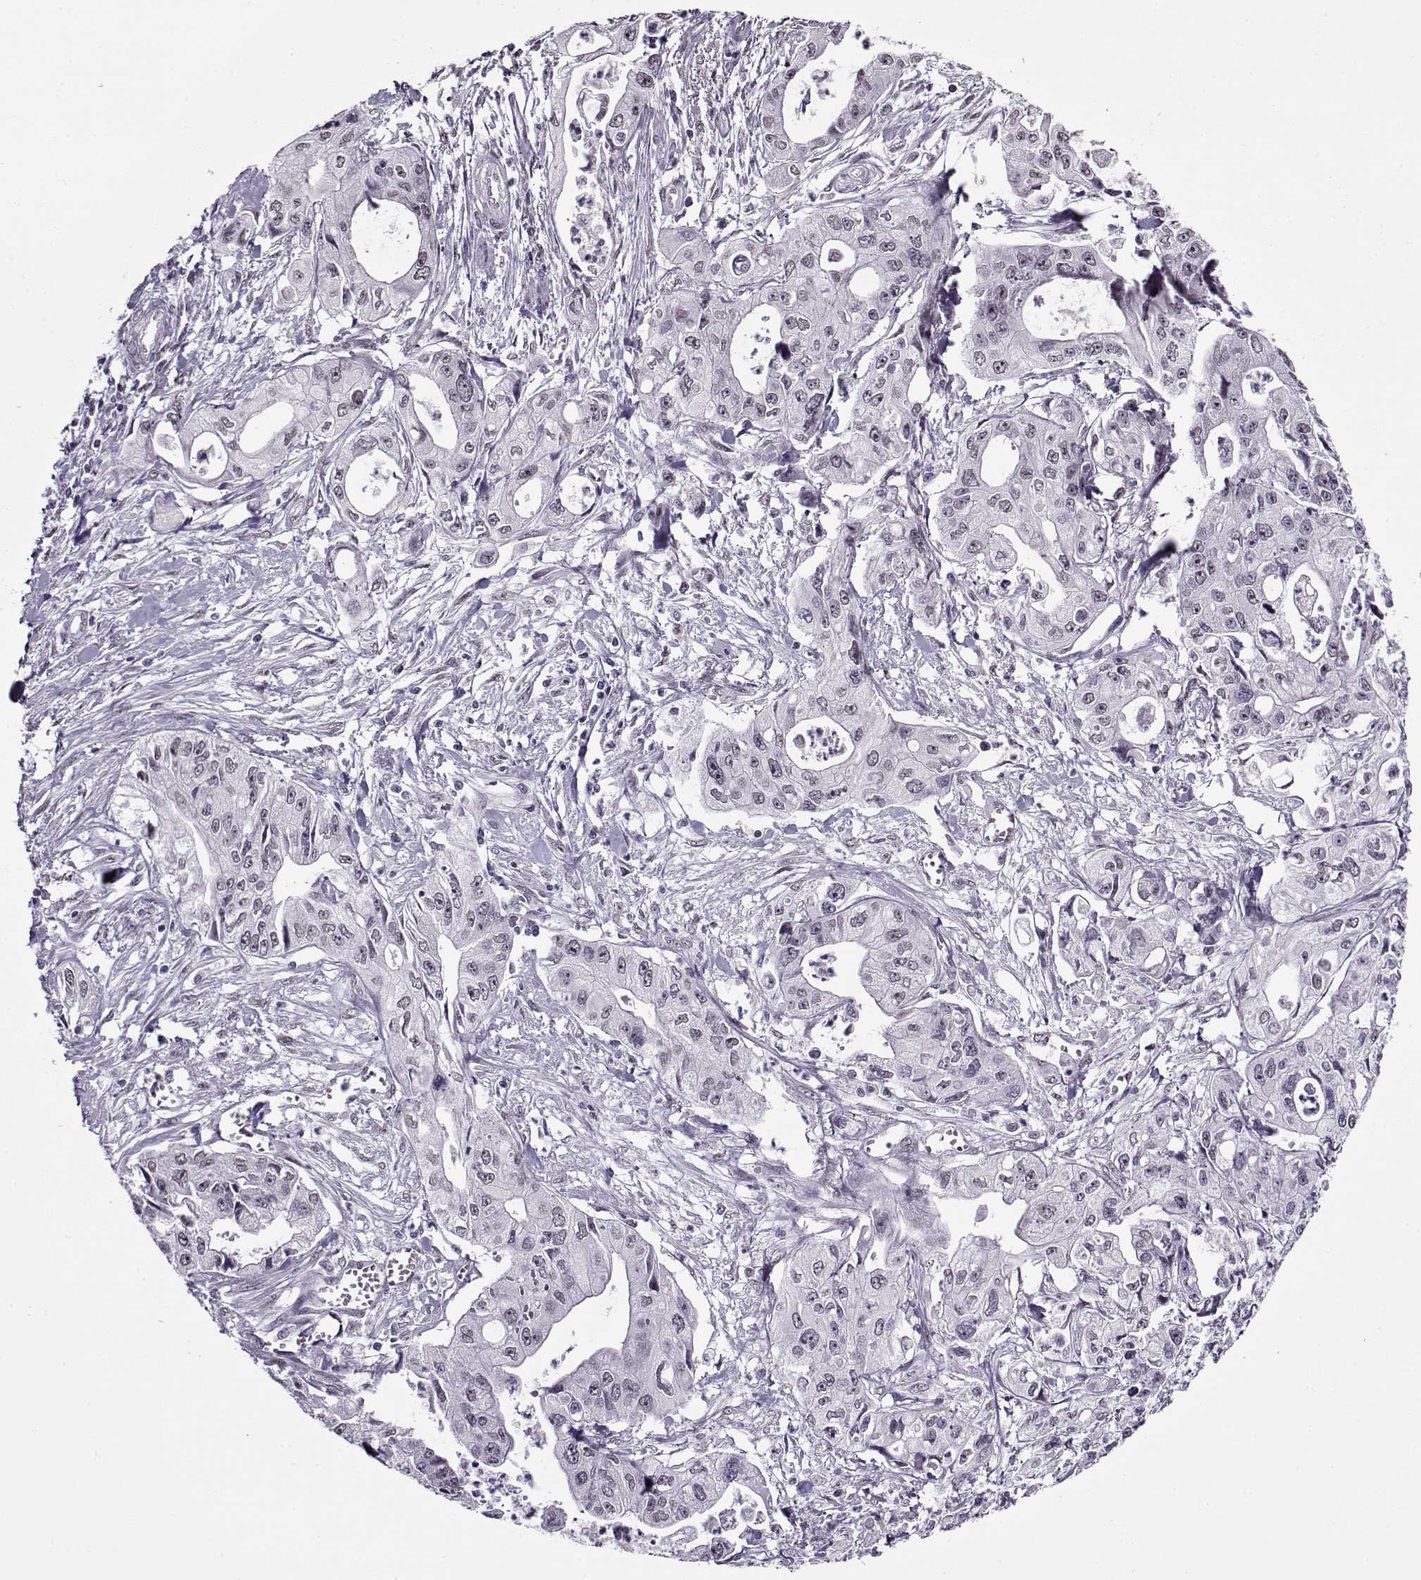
{"staining": {"intensity": "negative", "quantity": "none", "location": "none"}, "tissue": "pancreatic cancer", "cell_type": "Tumor cells", "image_type": "cancer", "snomed": [{"axis": "morphology", "description": "Adenocarcinoma, NOS"}, {"axis": "topography", "description": "Pancreas"}], "caption": "Pancreatic cancer stained for a protein using immunohistochemistry reveals no positivity tumor cells.", "gene": "PRMT8", "patient": {"sex": "male", "age": 70}}